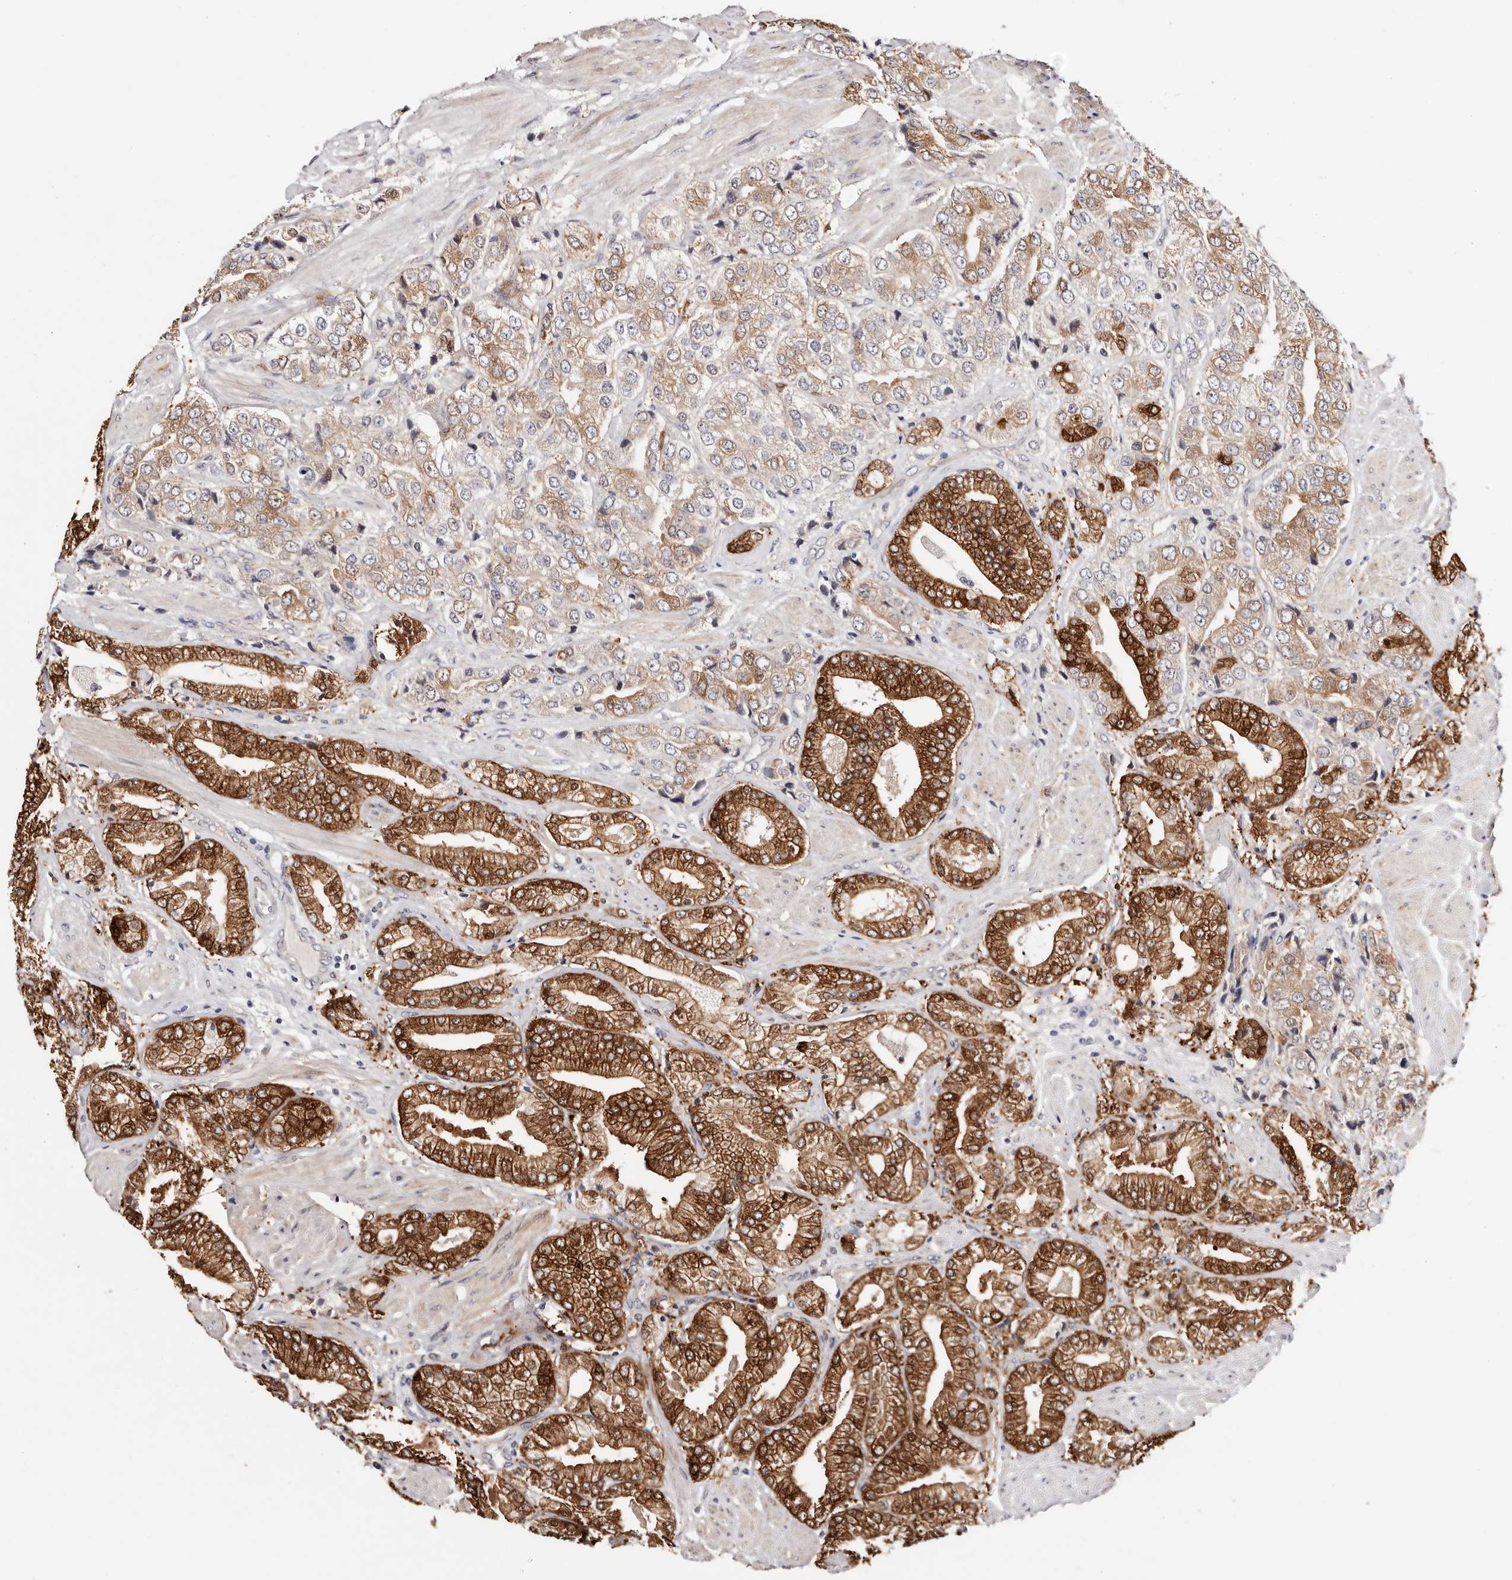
{"staining": {"intensity": "strong", "quantity": "25%-75%", "location": "cytoplasmic/membranous"}, "tissue": "prostate cancer", "cell_type": "Tumor cells", "image_type": "cancer", "snomed": [{"axis": "morphology", "description": "Adenocarcinoma, High grade"}, {"axis": "topography", "description": "Prostate"}], "caption": "Approximately 25%-75% of tumor cells in human prostate cancer (high-grade adenocarcinoma) demonstrate strong cytoplasmic/membranous protein expression as visualized by brown immunohistochemical staining.", "gene": "GFOD1", "patient": {"sex": "male", "age": 50}}